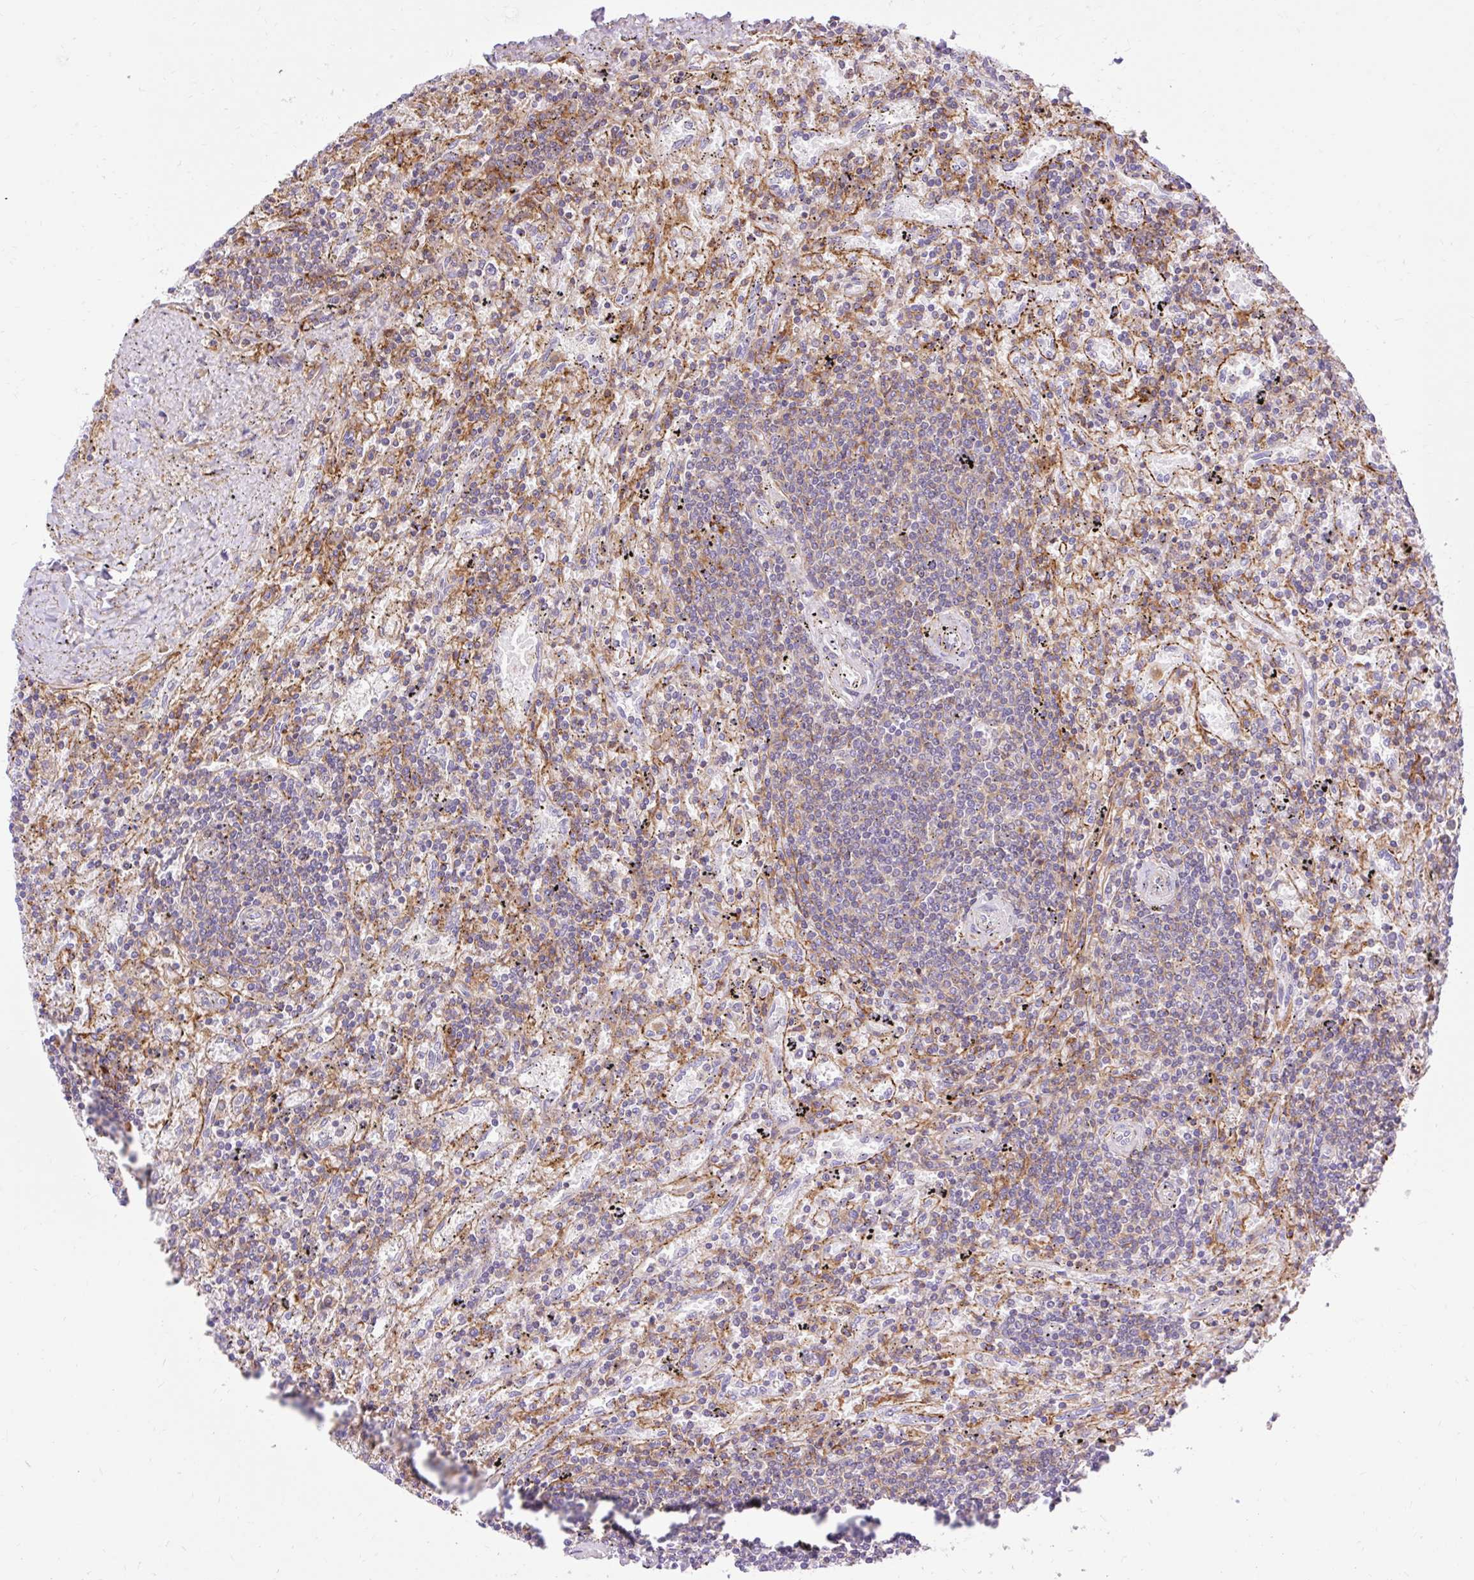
{"staining": {"intensity": "negative", "quantity": "none", "location": "none"}, "tissue": "lymphoma", "cell_type": "Tumor cells", "image_type": "cancer", "snomed": [{"axis": "morphology", "description": "Malignant lymphoma, non-Hodgkin's type, Low grade"}, {"axis": "topography", "description": "Spleen"}], "caption": "There is no significant expression in tumor cells of low-grade malignant lymphoma, non-Hodgkin's type.", "gene": "CORO7-PAM16", "patient": {"sex": "male", "age": 76}}